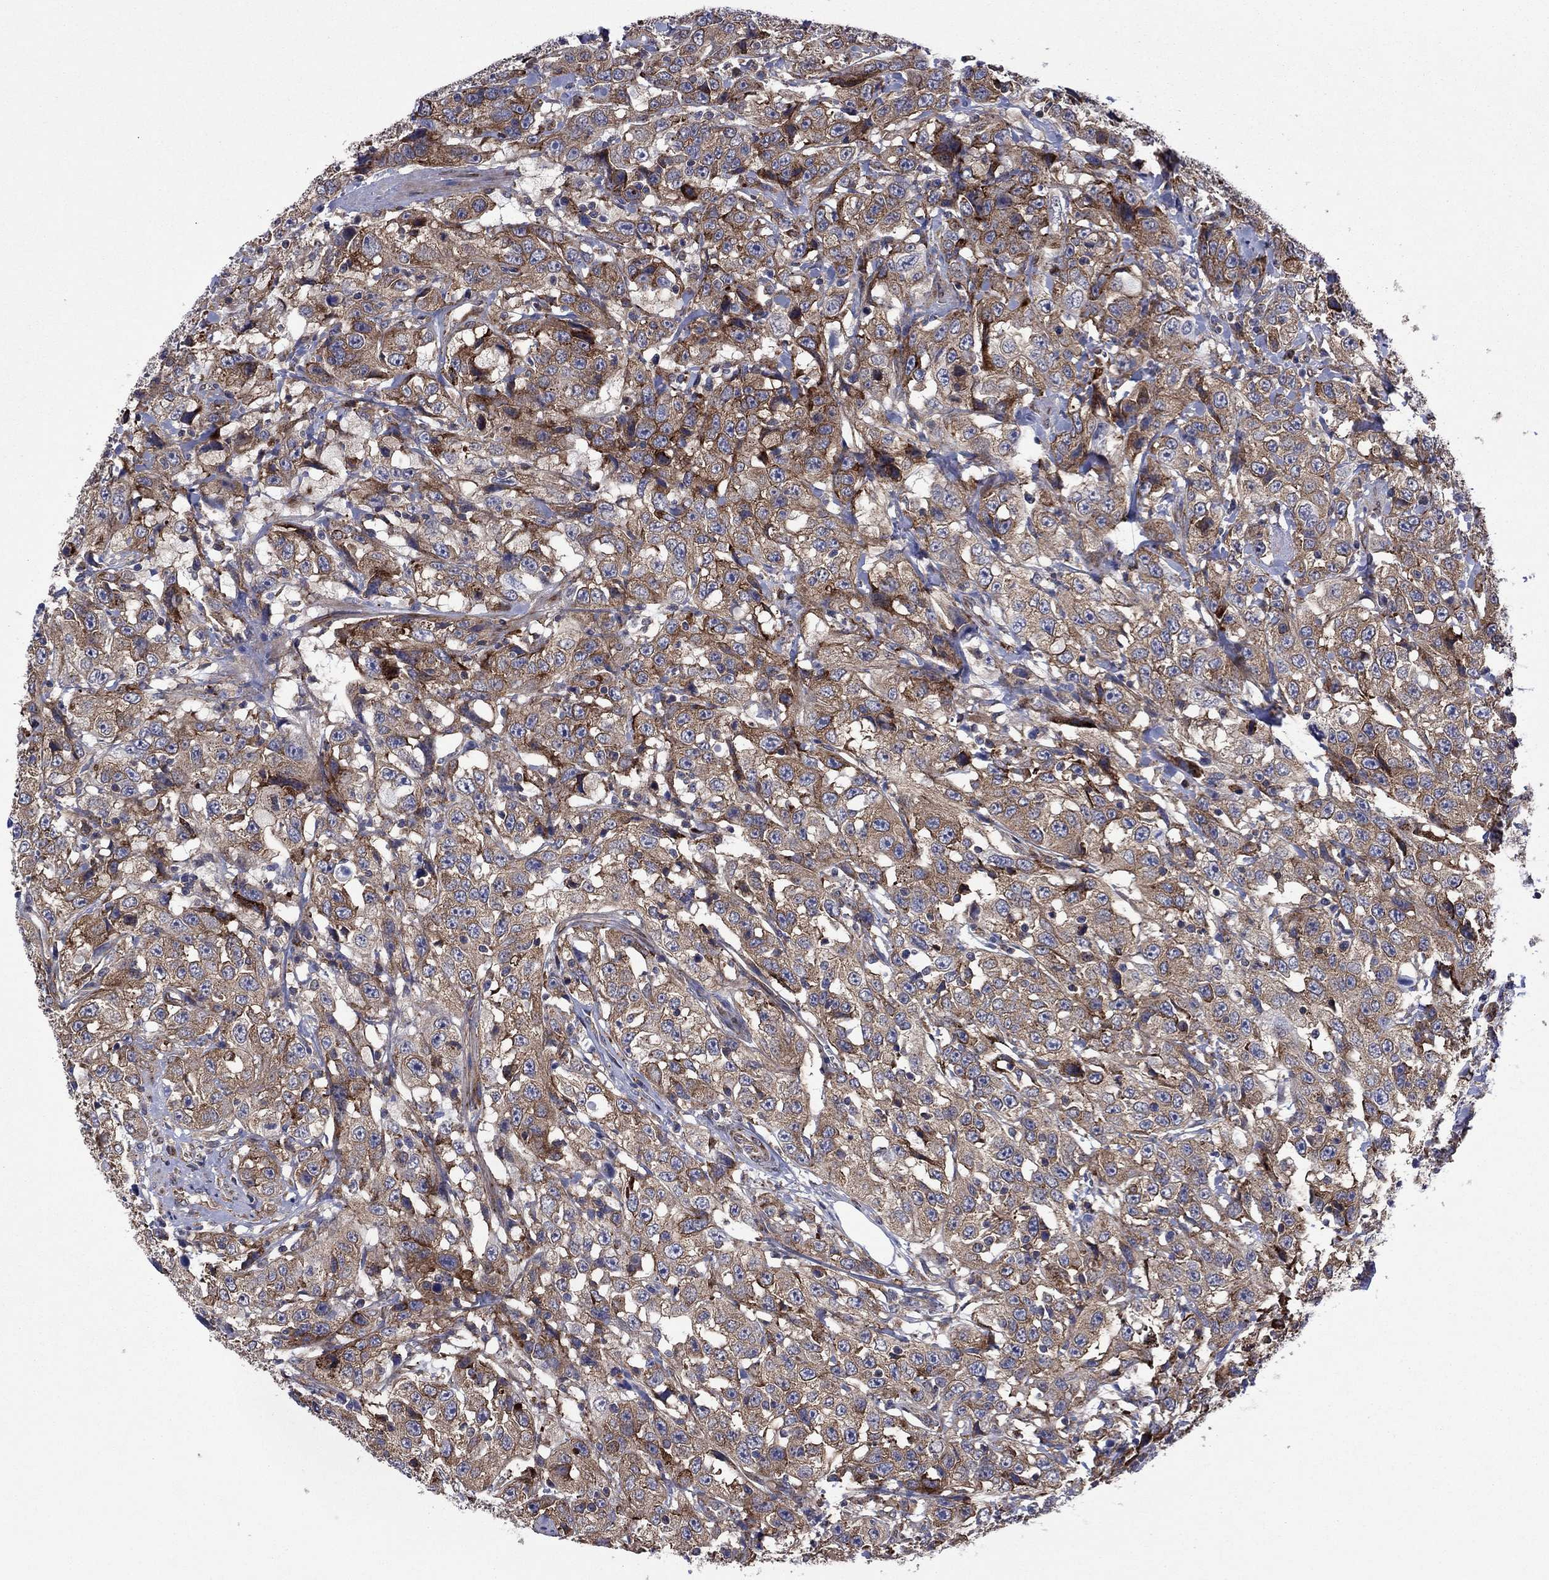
{"staining": {"intensity": "strong", "quantity": "25%-75%", "location": "cytoplasmic/membranous"}, "tissue": "urothelial cancer", "cell_type": "Tumor cells", "image_type": "cancer", "snomed": [{"axis": "morphology", "description": "Urothelial carcinoma, NOS"}, {"axis": "morphology", "description": "Urothelial carcinoma, High grade"}, {"axis": "topography", "description": "Urinary bladder"}], "caption": "Urothelial carcinoma (high-grade) stained with IHC shows strong cytoplasmic/membranous staining in approximately 25%-75% of tumor cells.", "gene": "GPR155", "patient": {"sex": "female", "age": 73}}